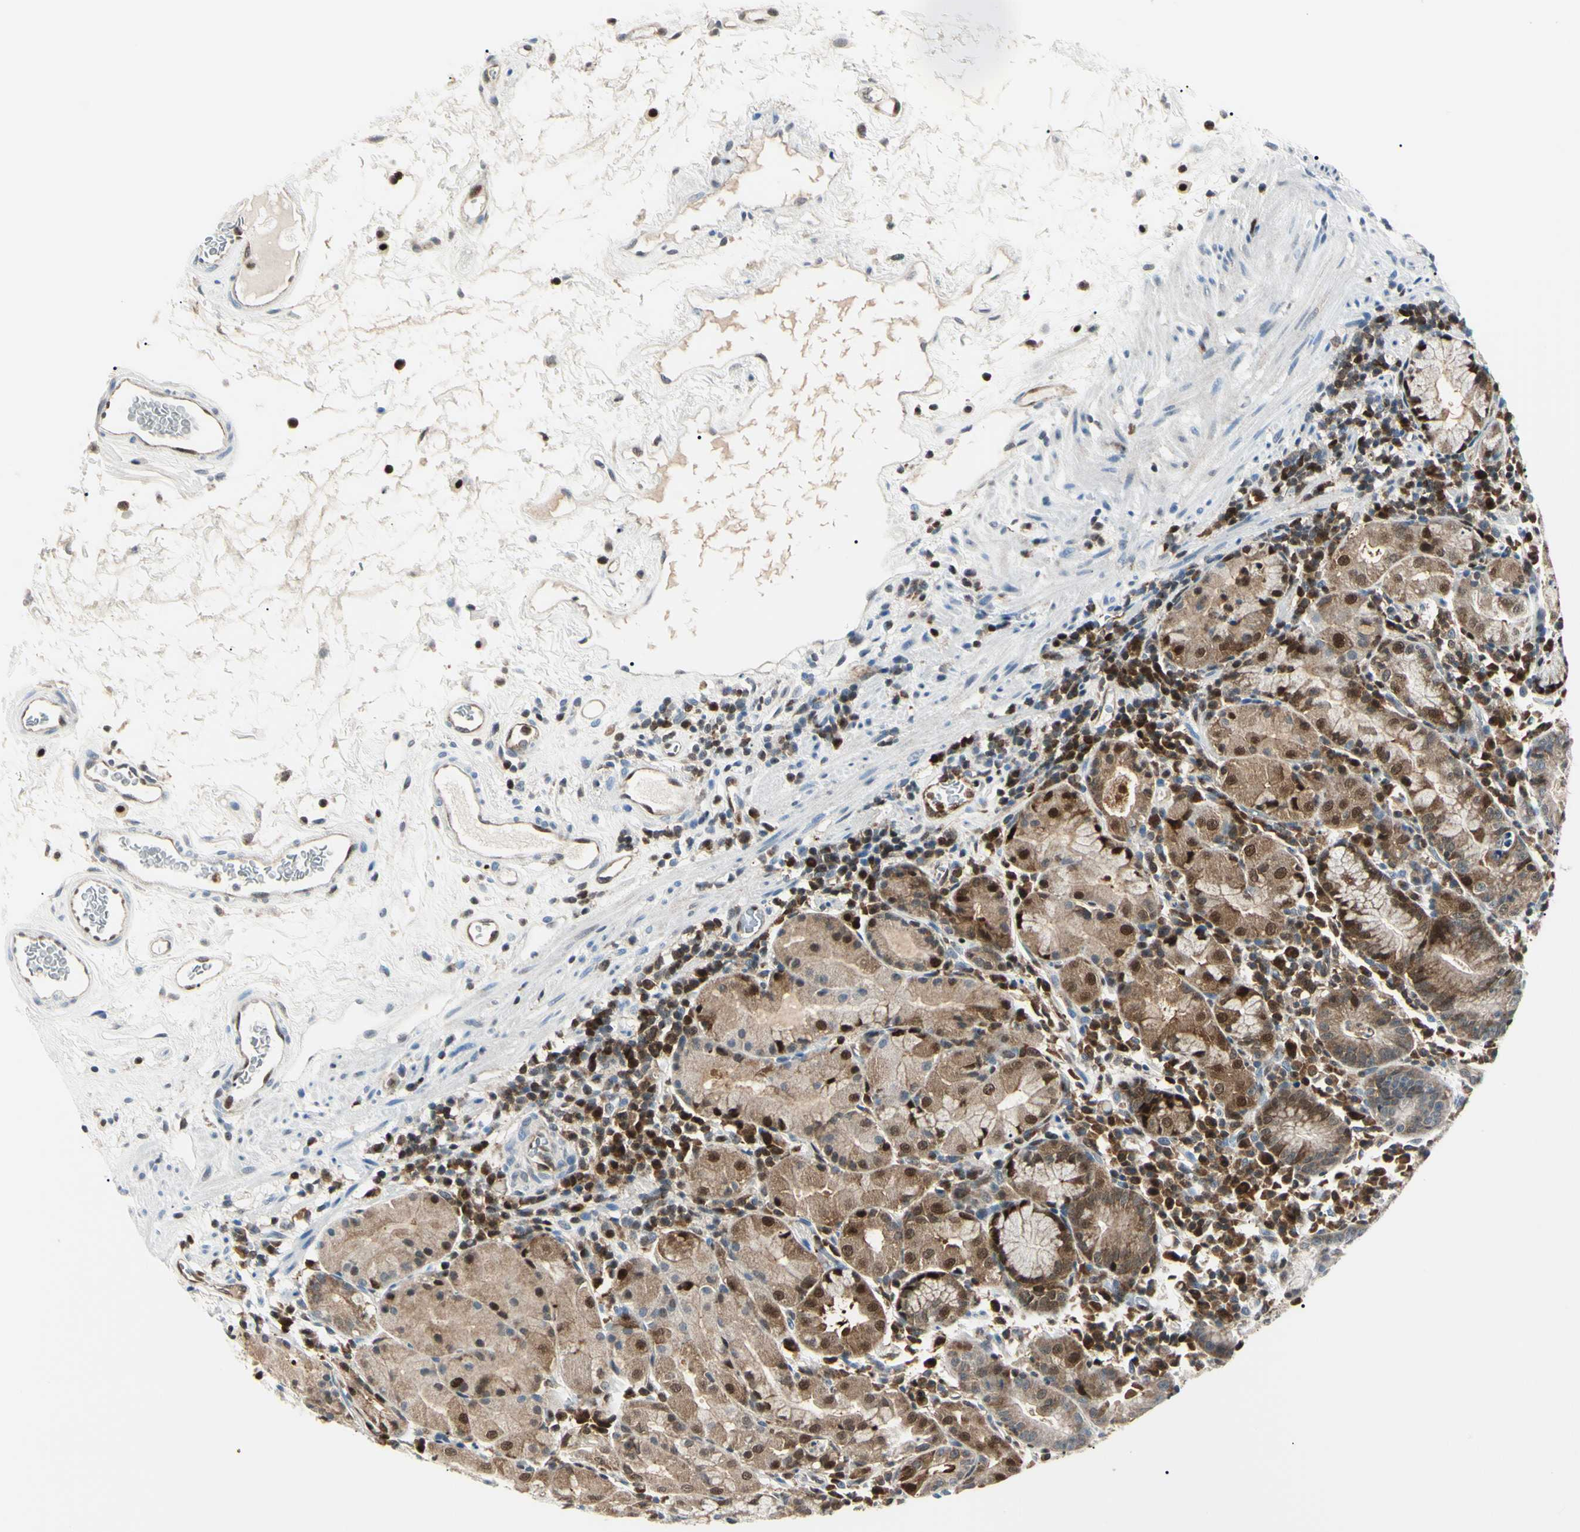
{"staining": {"intensity": "moderate", "quantity": "25%-75%", "location": "cytoplasmic/membranous,nuclear"}, "tissue": "stomach", "cell_type": "Glandular cells", "image_type": "normal", "snomed": [{"axis": "morphology", "description": "Normal tissue, NOS"}, {"axis": "topography", "description": "Stomach"}, {"axis": "topography", "description": "Stomach, lower"}], "caption": "Protein analysis of benign stomach exhibits moderate cytoplasmic/membranous,nuclear positivity in about 25%-75% of glandular cells. (DAB (3,3'-diaminobenzidine) = brown stain, brightfield microscopy at high magnification).", "gene": "PGK1", "patient": {"sex": "female", "age": 75}}